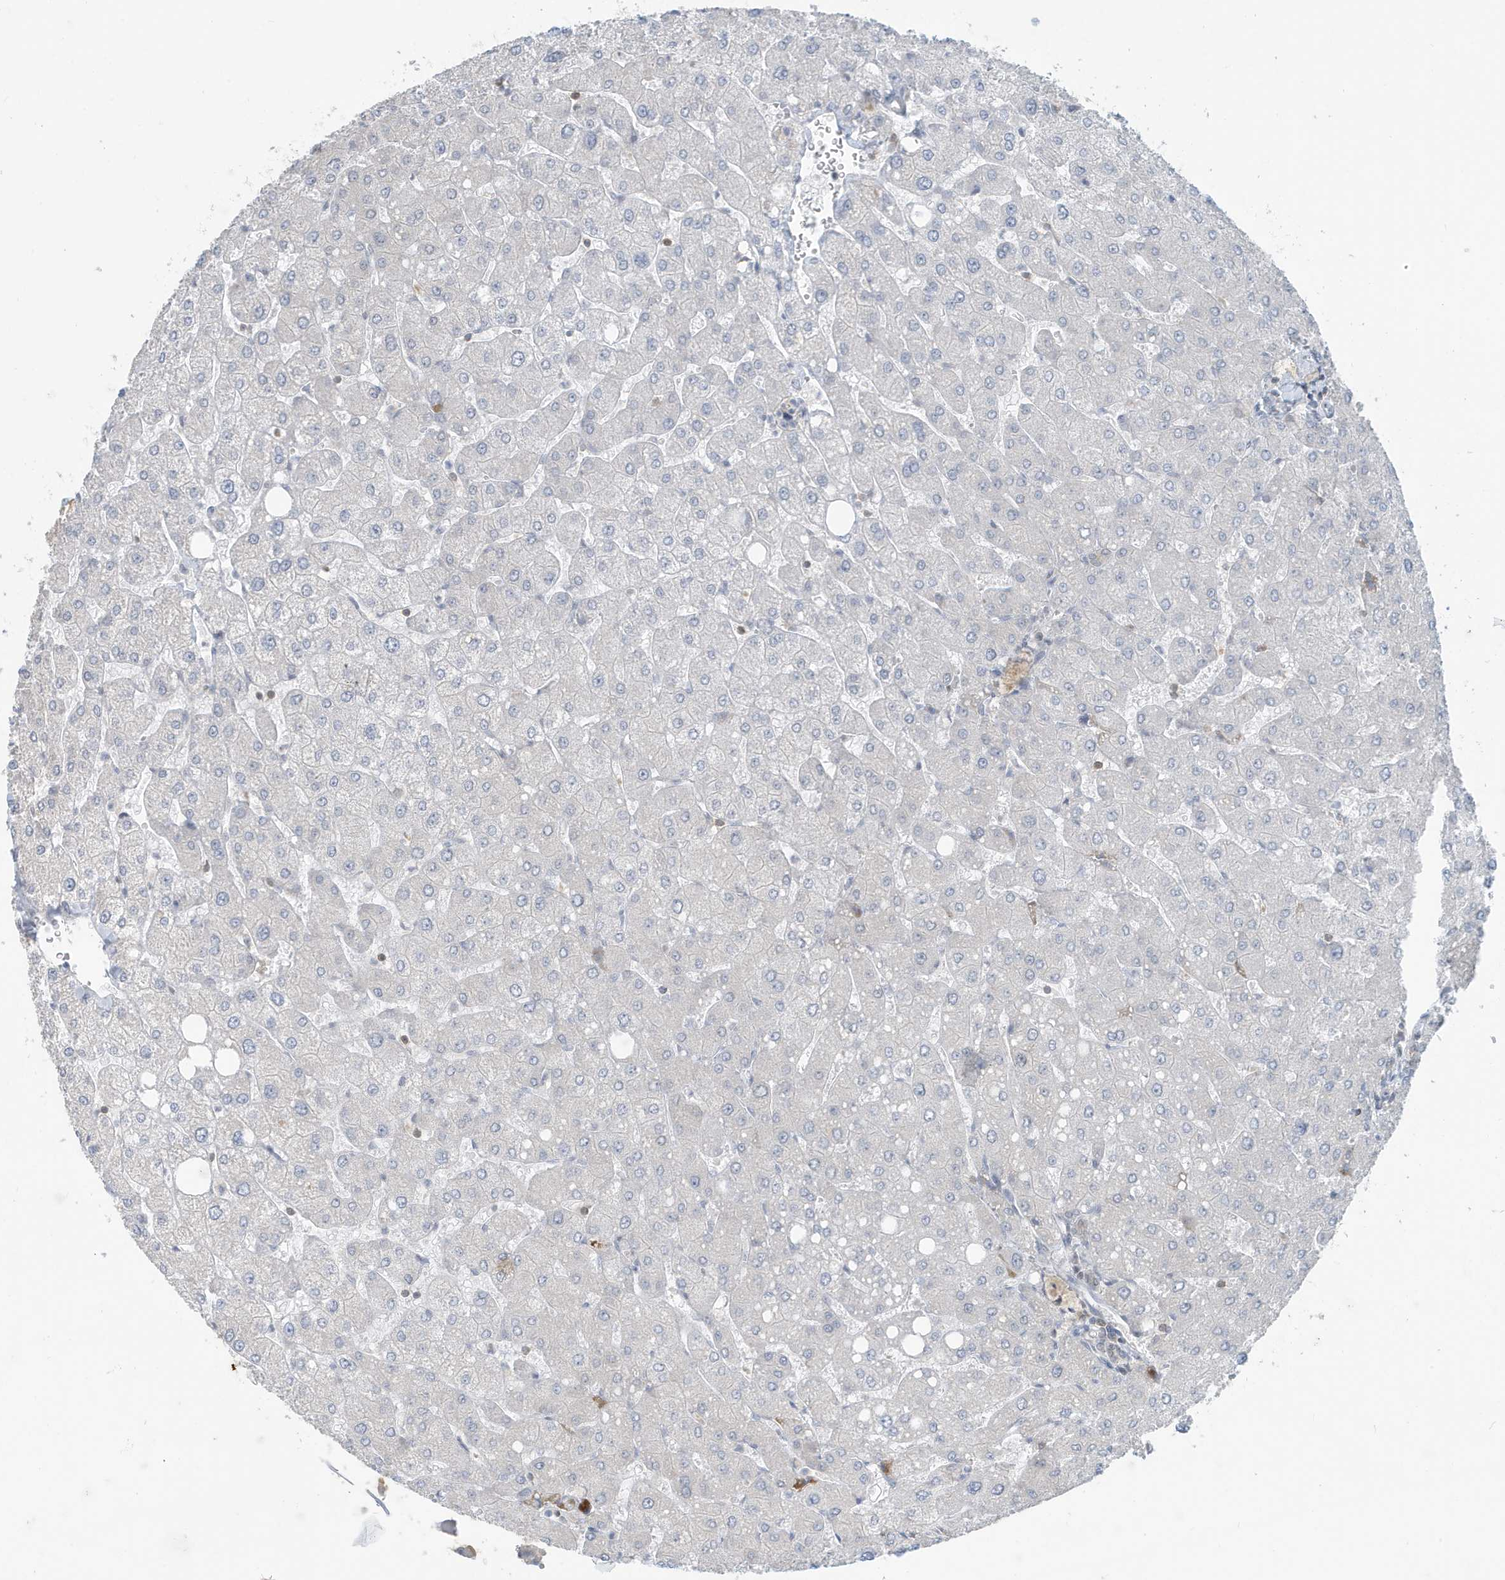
{"staining": {"intensity": "negative", "quantity": "none", "location": "none"}, "tissue": "liver", "cell_type": "Cholangiocytes", "image_type": "normal", "snomed": [{"axis": "morphology", "description": "Normal tissue, NOS"}, {"axis": "topography", "description": "Liver"}], "caption": "Protein analysis of normal liver exhibits no significant staining in cholangiocytes.", "gene": "OGA", "patient": {"sex": "male", "age": 55}}